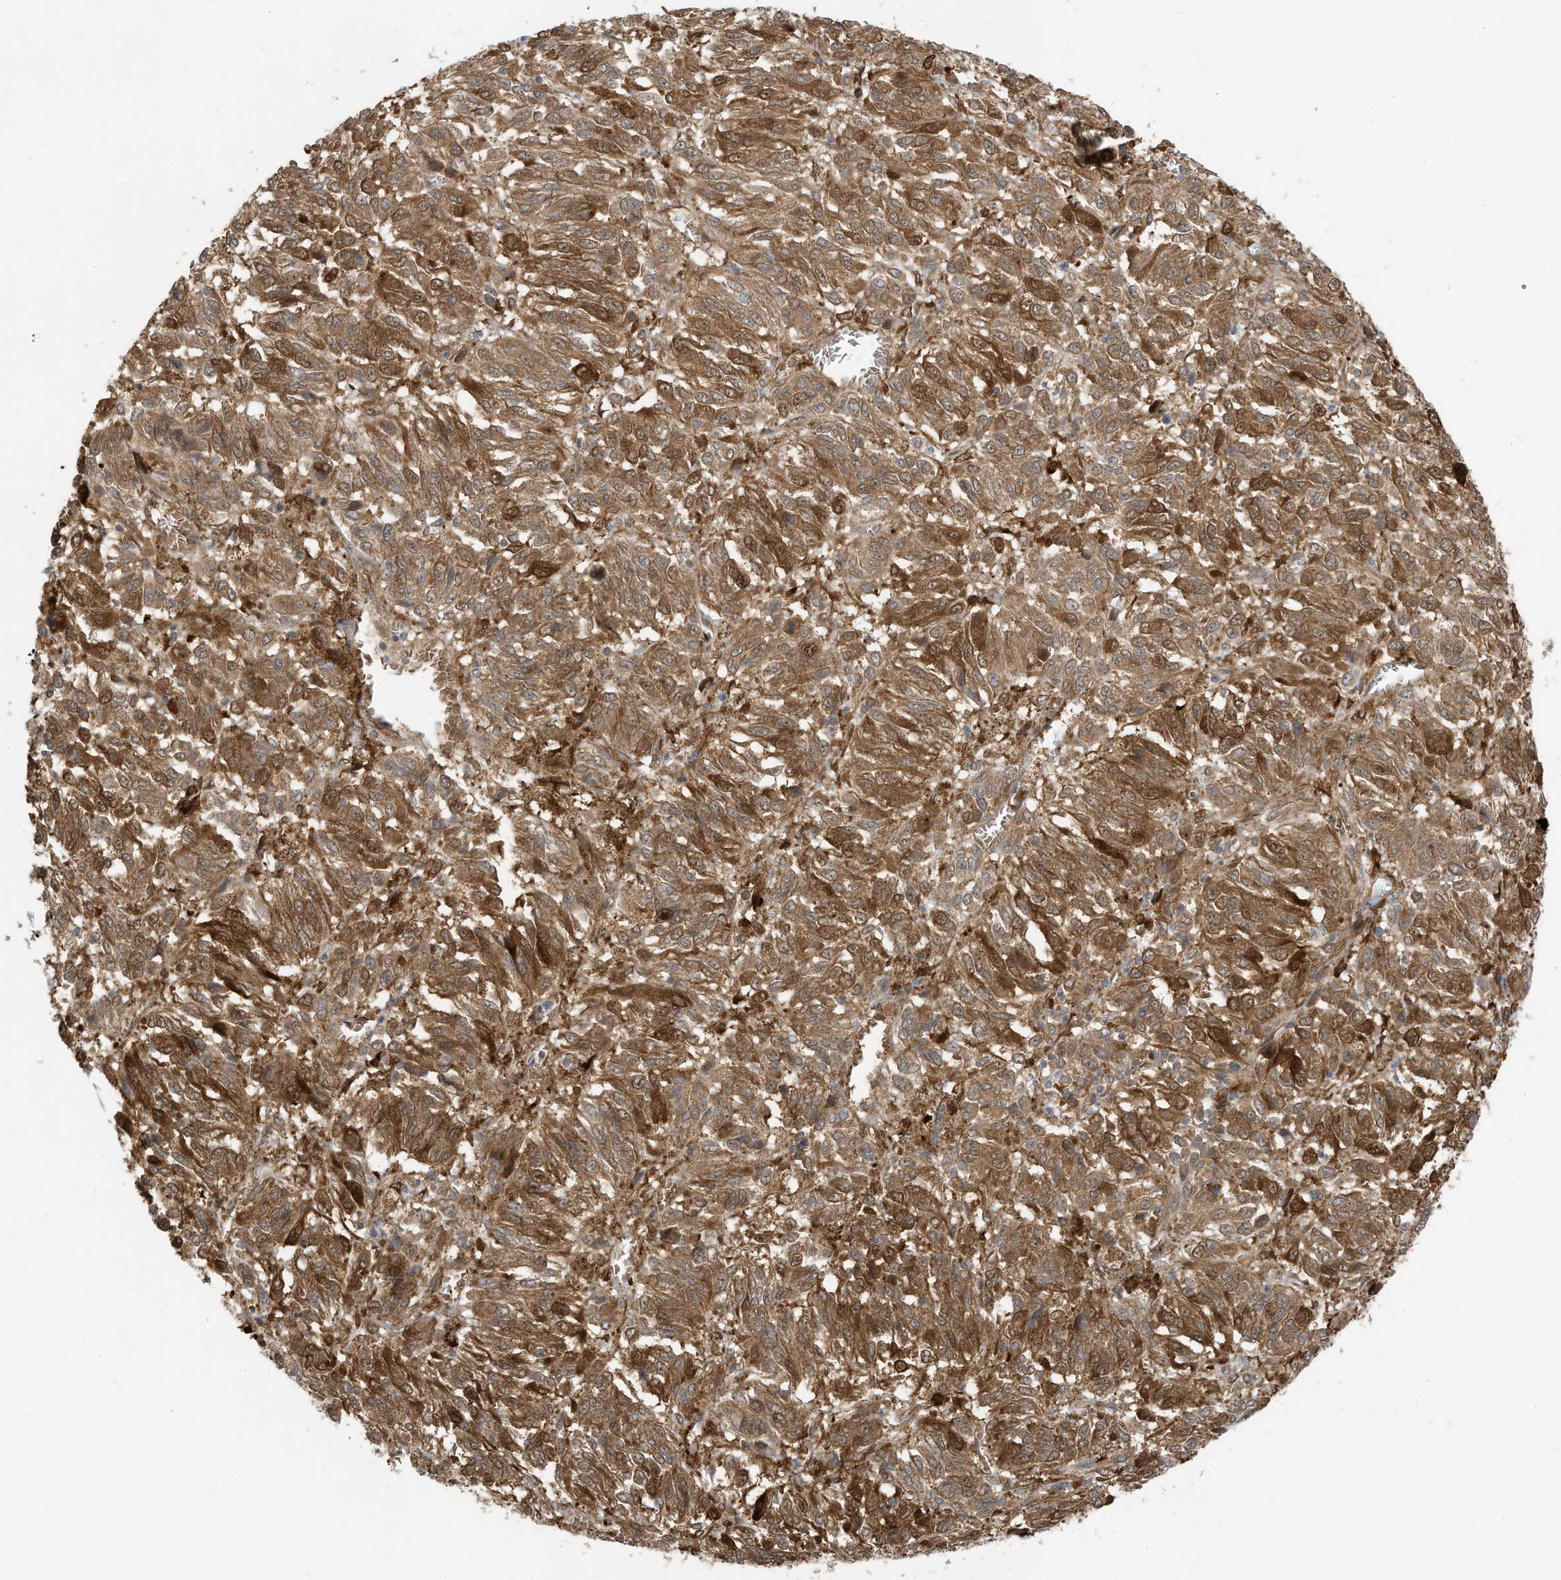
{"staining": {"intensity": "moderate", "quantity": ">75%", "location": "cytoplasmic/membranous"}, "tissue": "melanoma", "cell_type": "Tumor cells", "image_type": "cancer", "snomed": [{"axis": "morphology", "description": "Malignant melanoma, Metastatic site"}, {"axis": "topography", "description": "Lung"}], "caption": "Immunohistochemistry (IHC) of human malignant melanoma (metastatic site) exhibits medium levels of moderate cytoplasmic/membranous staining in approximately >75% of tumor cells. (IHC, brightfield microscopy, high magnification).", "gene": "USE1", "patient": {"sex": "male", "age": 64}}